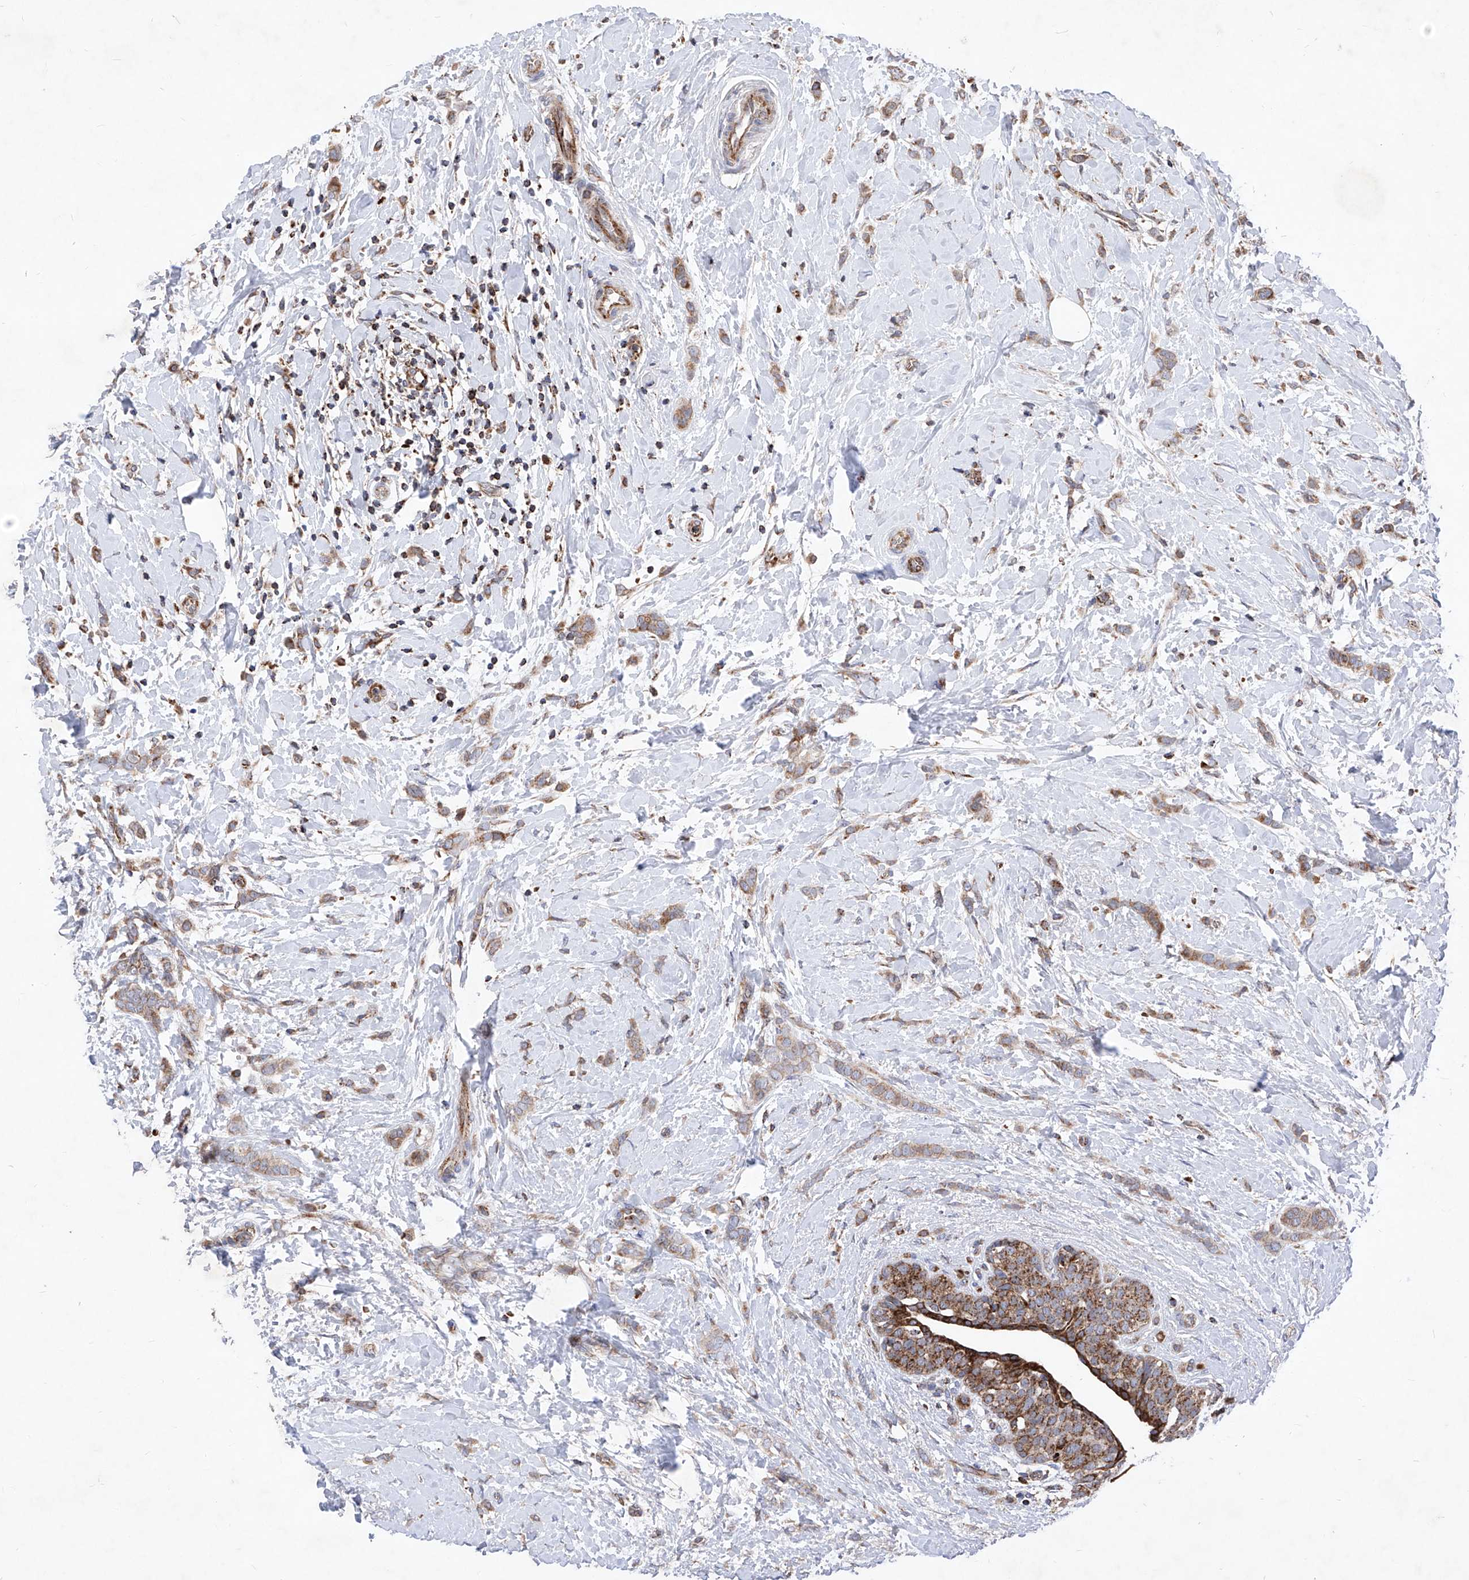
{"staining": {"intensity": "moderate", "quantity": ">75%", "location": "cytoplasmic/membranous"}, "tissue": "breast cancer", "cell_type": "Tumor cells", "image_type": "cancer", "snomed": [{"axis": "morphology", "description": "Lobular carcinoma, in situ"}, {"axis": "morphology", "description": "Lobular carcinoma"}, {"axis": "topography", "description": "Breast"}], "caption": "Immunohistochemistry micrograph of breast cancer (lobular carcinoma in situ) stained for a protein (brown), which demonstrates medium levels of moderate cytoplasmic/membranous staining in about >75% of tumor cells.", "gene": "SEMA6A", "patient": {"sex": "female", "age": 41}}